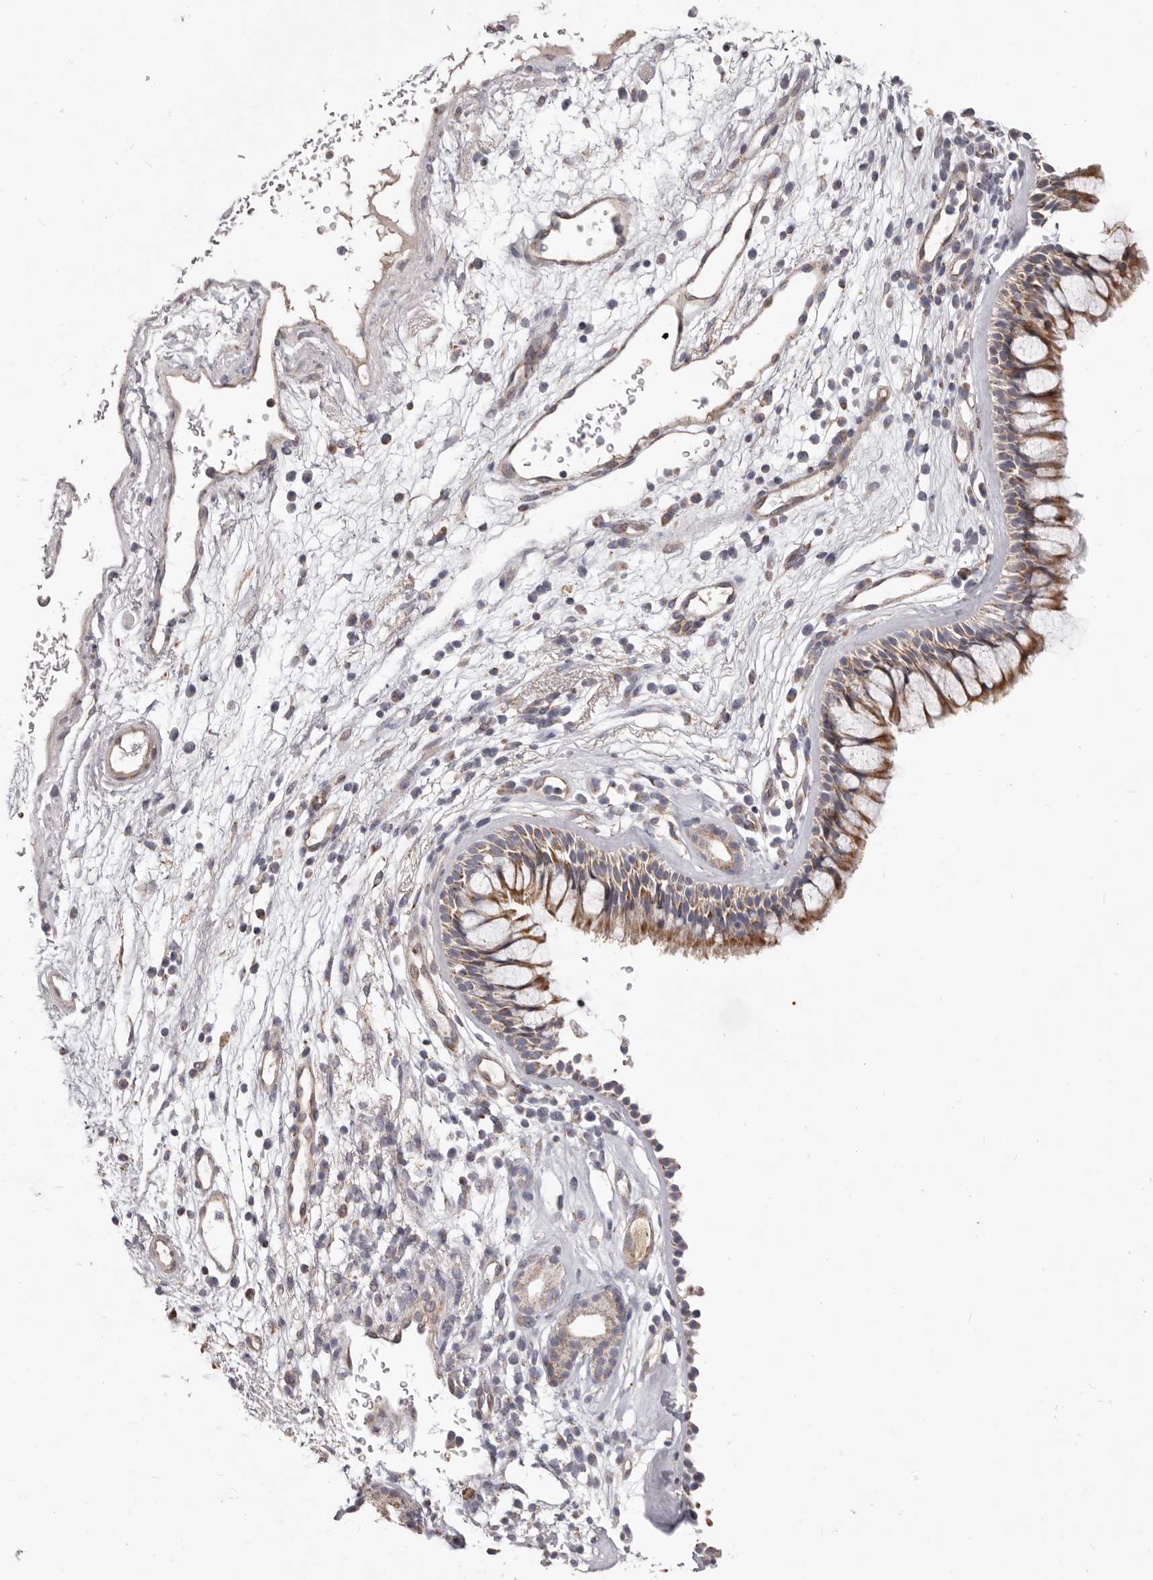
{"staining": {"intensity": "moderate", "quantity": "25%-75%", "location": "cytoplasmic/membranous"}, "tissue": "nasopharynx", "cell_type": "Respiratory epithelial cells", "image_type": "normal", "snomed": [{"axis": "morphology", "description": "Normal tissue, NOS"}, {"axis": "morphology", "description": "Inflammation, NOS"}, {"axis": "morphology", "description": "Malignant melanoma, Metastatic site"}, {"axis": "topography", "description": "Nasopharynx"}], "caption": "Immunohistochemical staining of benign human nasopharynx shows 25%-75% levels of moderate cytoplasmic/membranous protein expression in about 25%-75% of respiratory epithelial cells.", "gene": "CHRM2", "patient": {"sex": "male", "age": 70}}